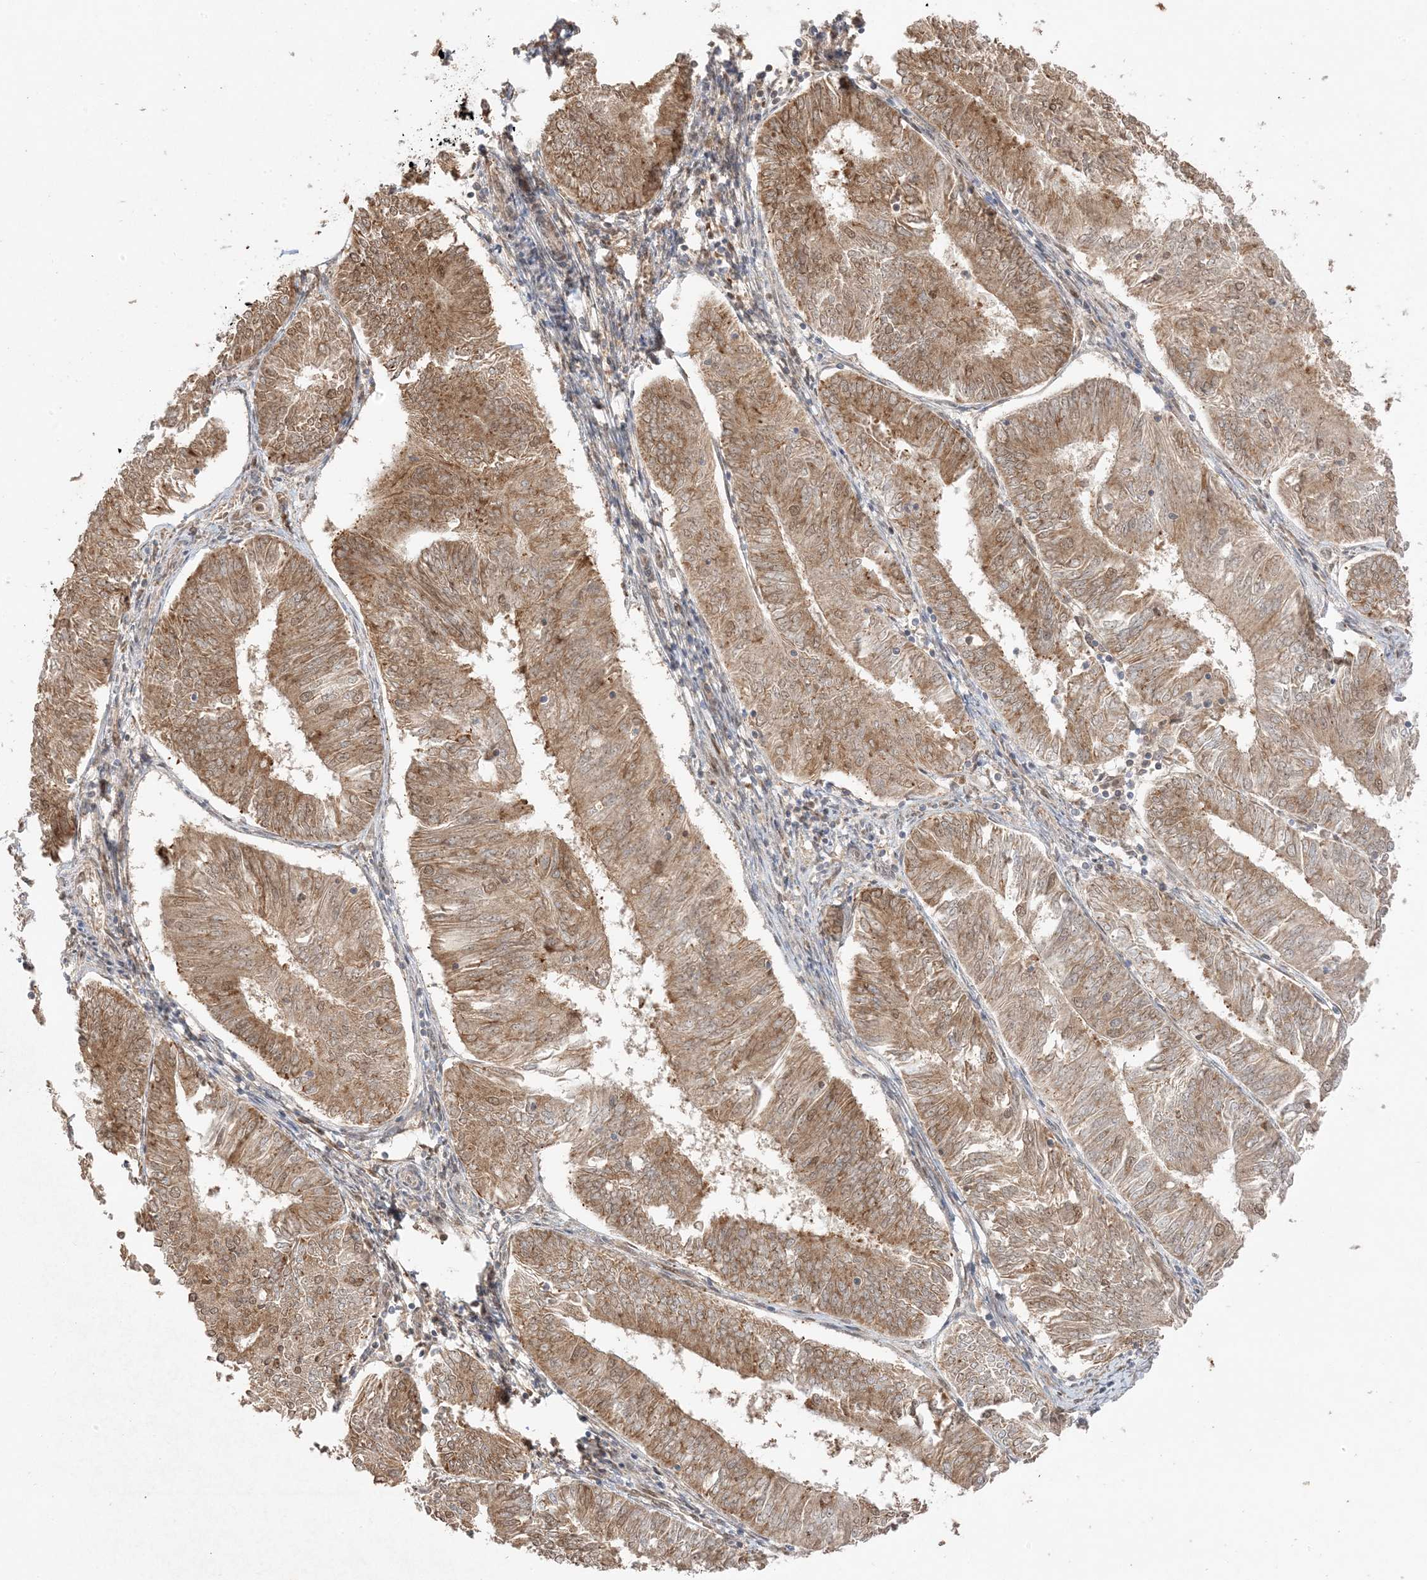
{"staining": {"intensity": "moderate", "quantity": ">75%", "location": "cytoplasmic/membranous"}, "tissue": "endometrial cancer", "cell_type": "Tumor cells", "image_type": "cancer", "snomed": [{"axis": "morphology", "description": "Adenocarcinoma, NOS"}, {"axis": "topography", "description": "Endometrium"}], "caption": "About >75% of tumor cells in human endometrial cancer reveal moderate cytoplasmic/membranous protein expression as visualized by brown immunohistochemical staining.", "gene": "ZBTB41", "patient": {"sex": "female", "age": 58}}